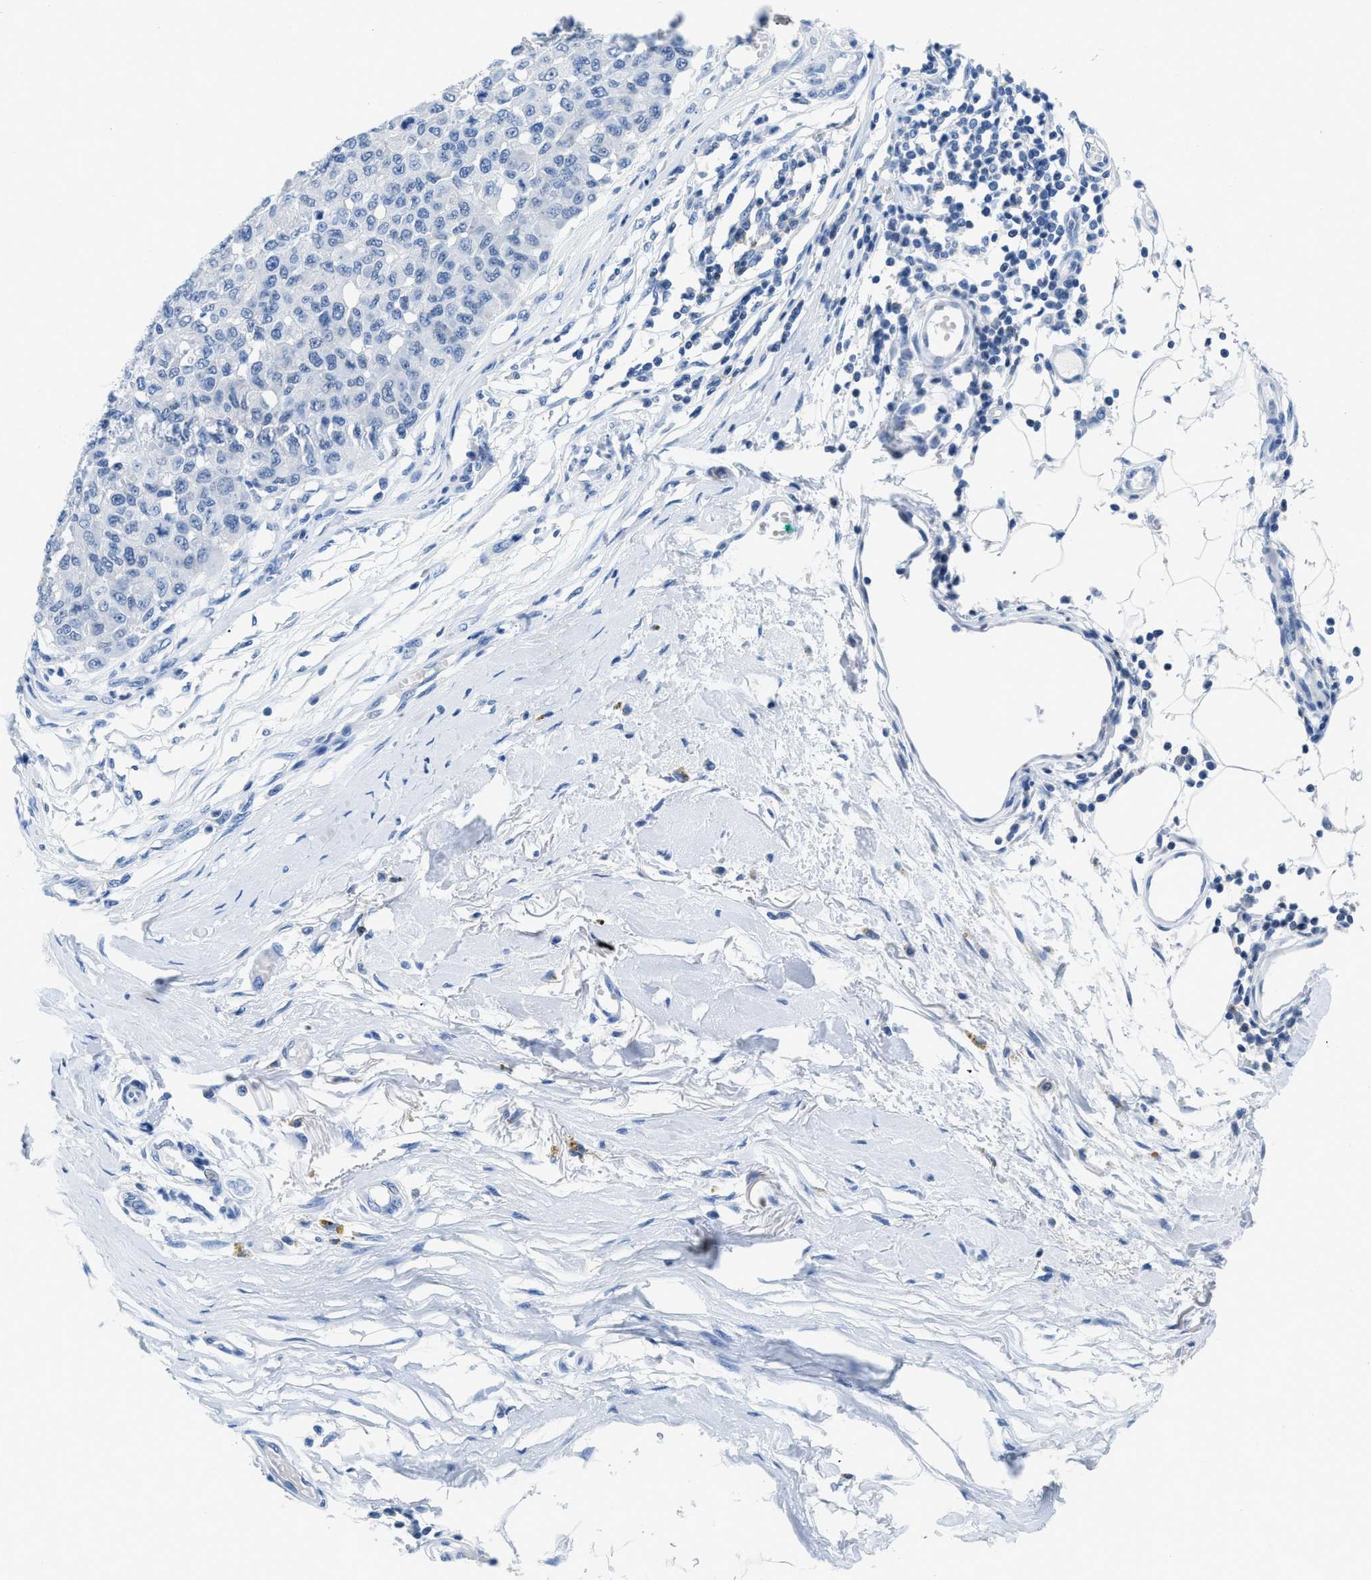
{"staining": {"intensity": "negative", "quantity": "none", "location": "none"}, "tissue": "melanoma", "cell_type": "Tumor cells", "image_type": "cancer", "snomed": [{"axis": "morphology", "description": "Normal tissue, NOS"}, {"axis": "morphology", "description": "Malignant melanoma, NOS"}, {"axis": "topography", "description": "Skin"}], "caption": "Protein analysis of melanoma shows no significant positivity in tumor cells.", "gene": "NFATC2", "patient": {"sex": "male", "age": 62}}